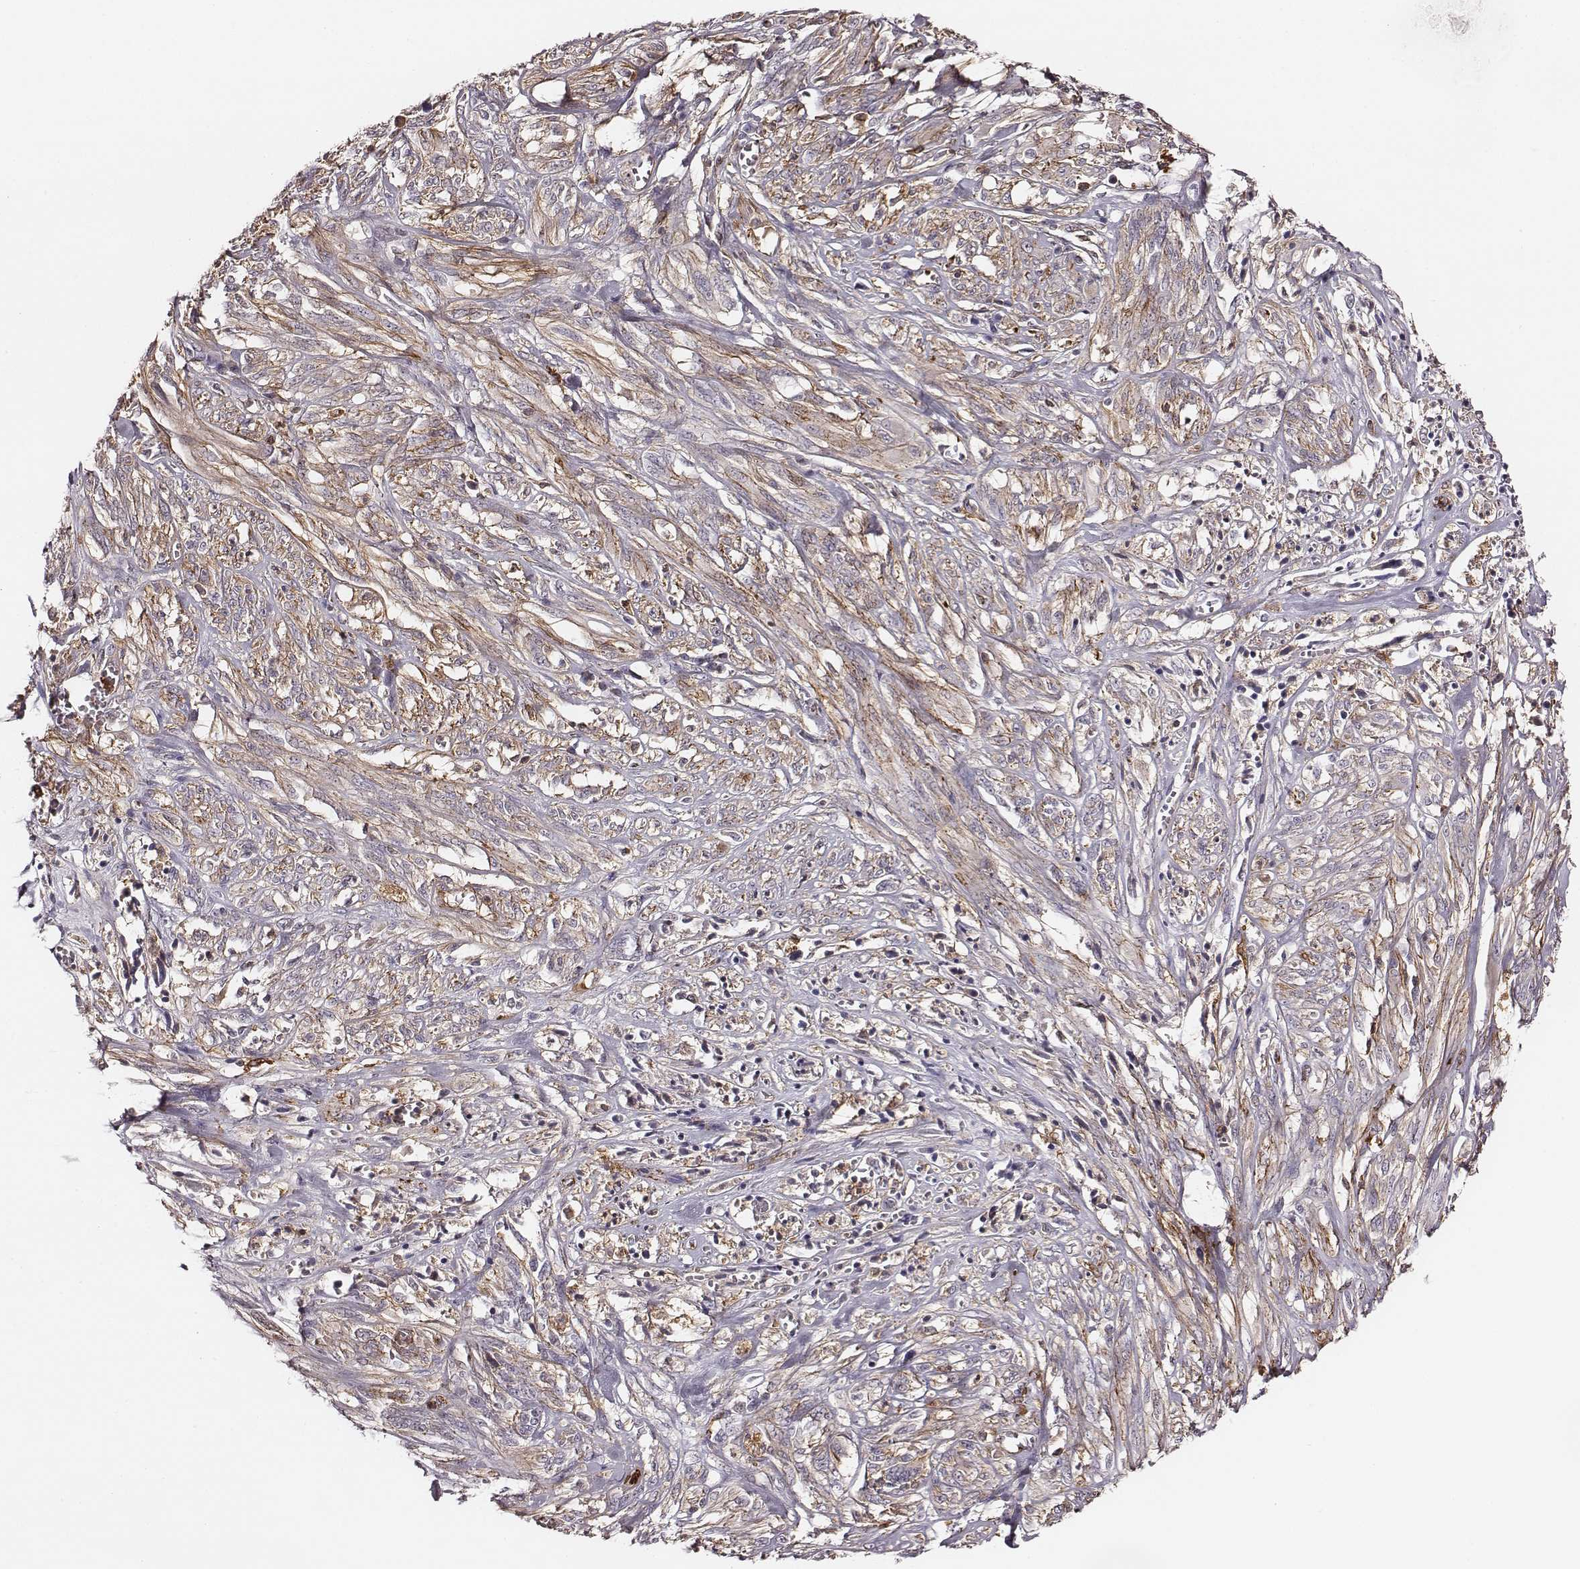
{"staining": {"intensity": "negative", "quantity": "none", "location": "none"}, "tissue": "melanoma", "cell_type": "Tumor cells", "image_type": "cancer", "snomed": [{"axis": "morphology", "description": "Malignant melanoma, NOS"}, {"axis": "topography", "description": "Skin"}], "caption": "Malignant melanoma stained for a protein using IHC shows no expression tumor cells.", "gene": "ZYX", "patient": {"sex": "female", "age": 91}}